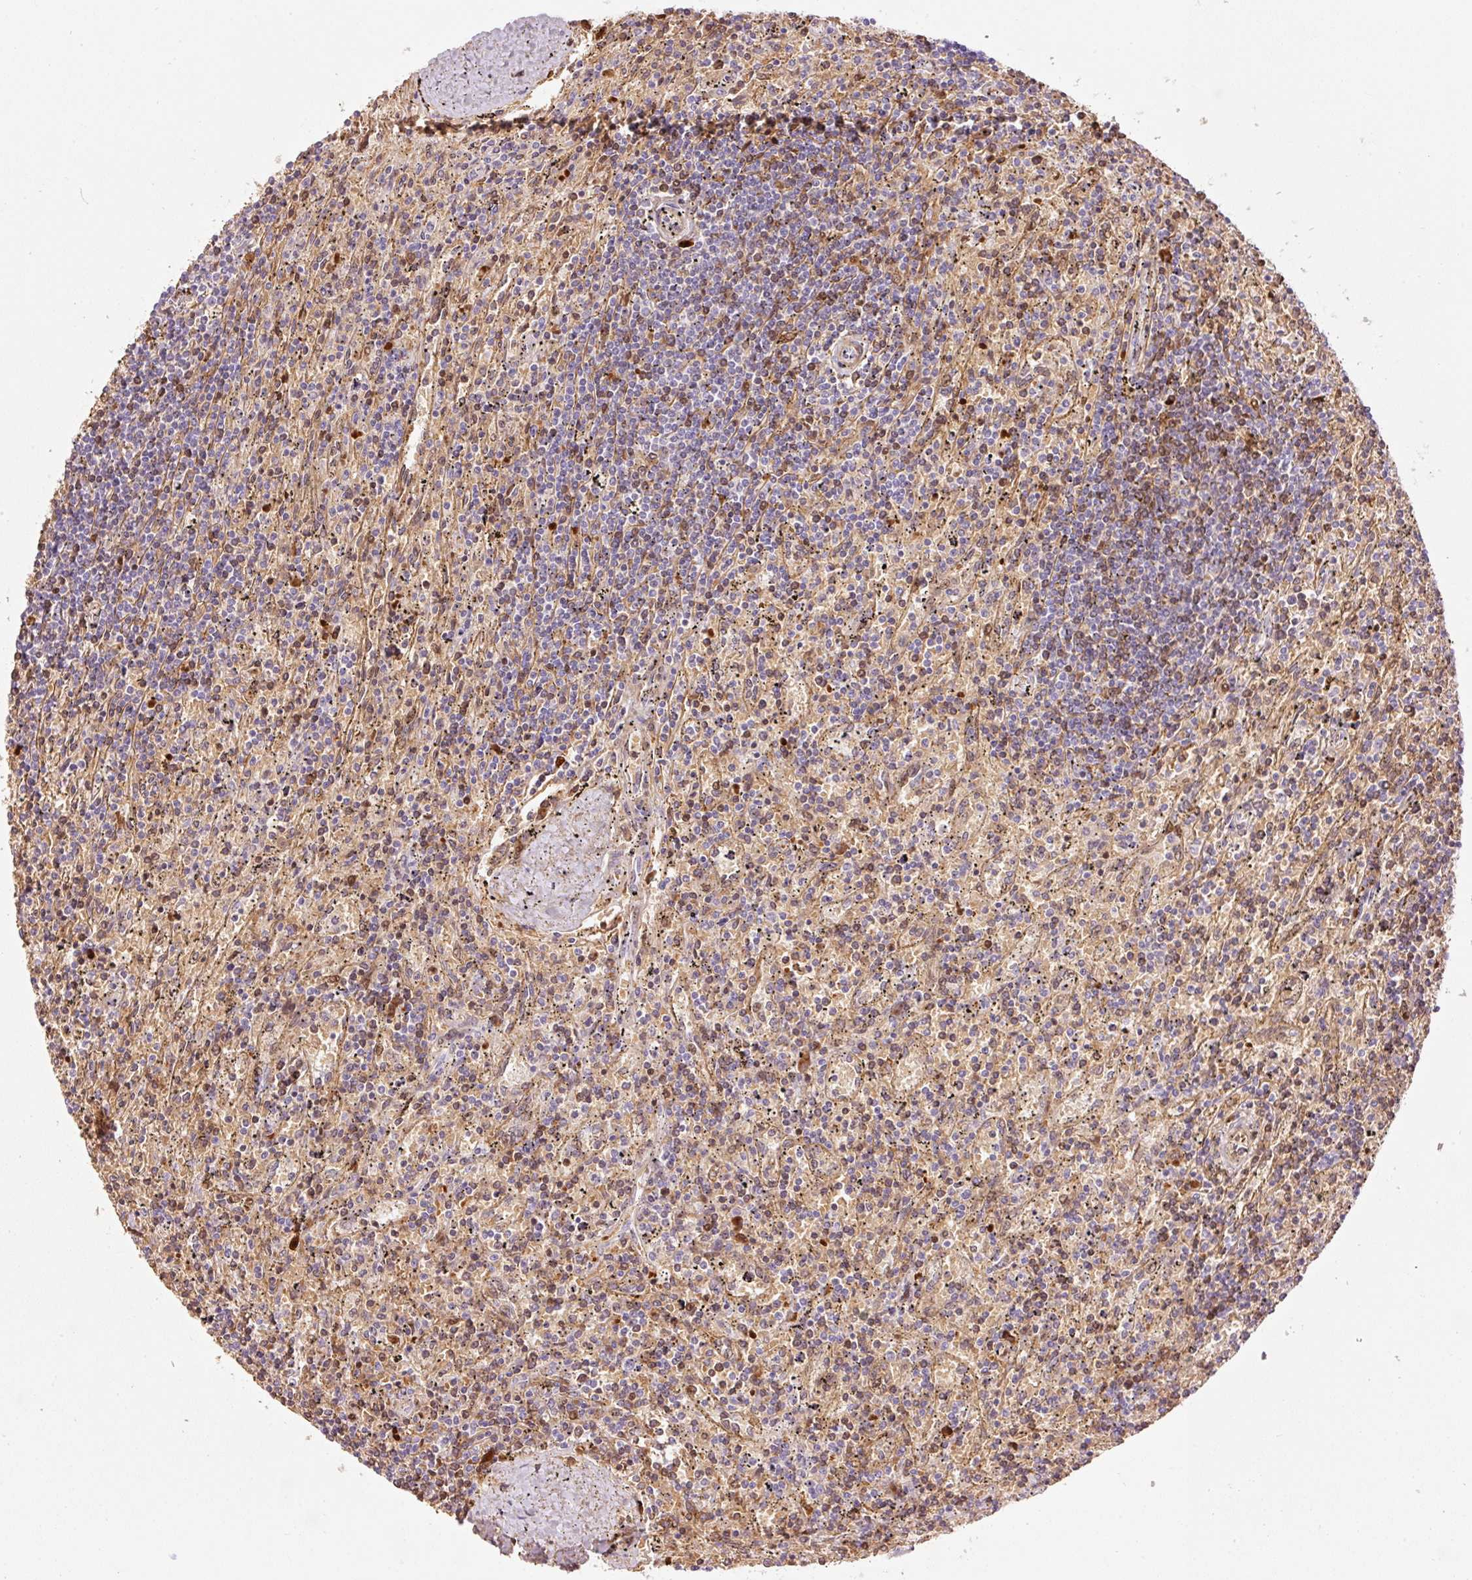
{"staining": {"intensity": "moderate", "quantity": "<25%", "location": "nuclear"}, "tissue": "lymphoma", "cell_type": "Tumor cells", "image_type": "cancer", "snomed": [{"axis": "morphology", "description": "Malignant lymphoma, non-Hodgkin's type, Low grade"}, {"axis": "topography", "description": "Spleen"}], "caption": "A high-resolution image shows immunohistochemistry staining of malignant lymphoma, non-Hodgkin's type (low-grade), which shows moderate nuclear staining in approximately <25% of tumor cells.", "gene": "LY6G6D", "patient": {"sex": "male", "age": 76}}